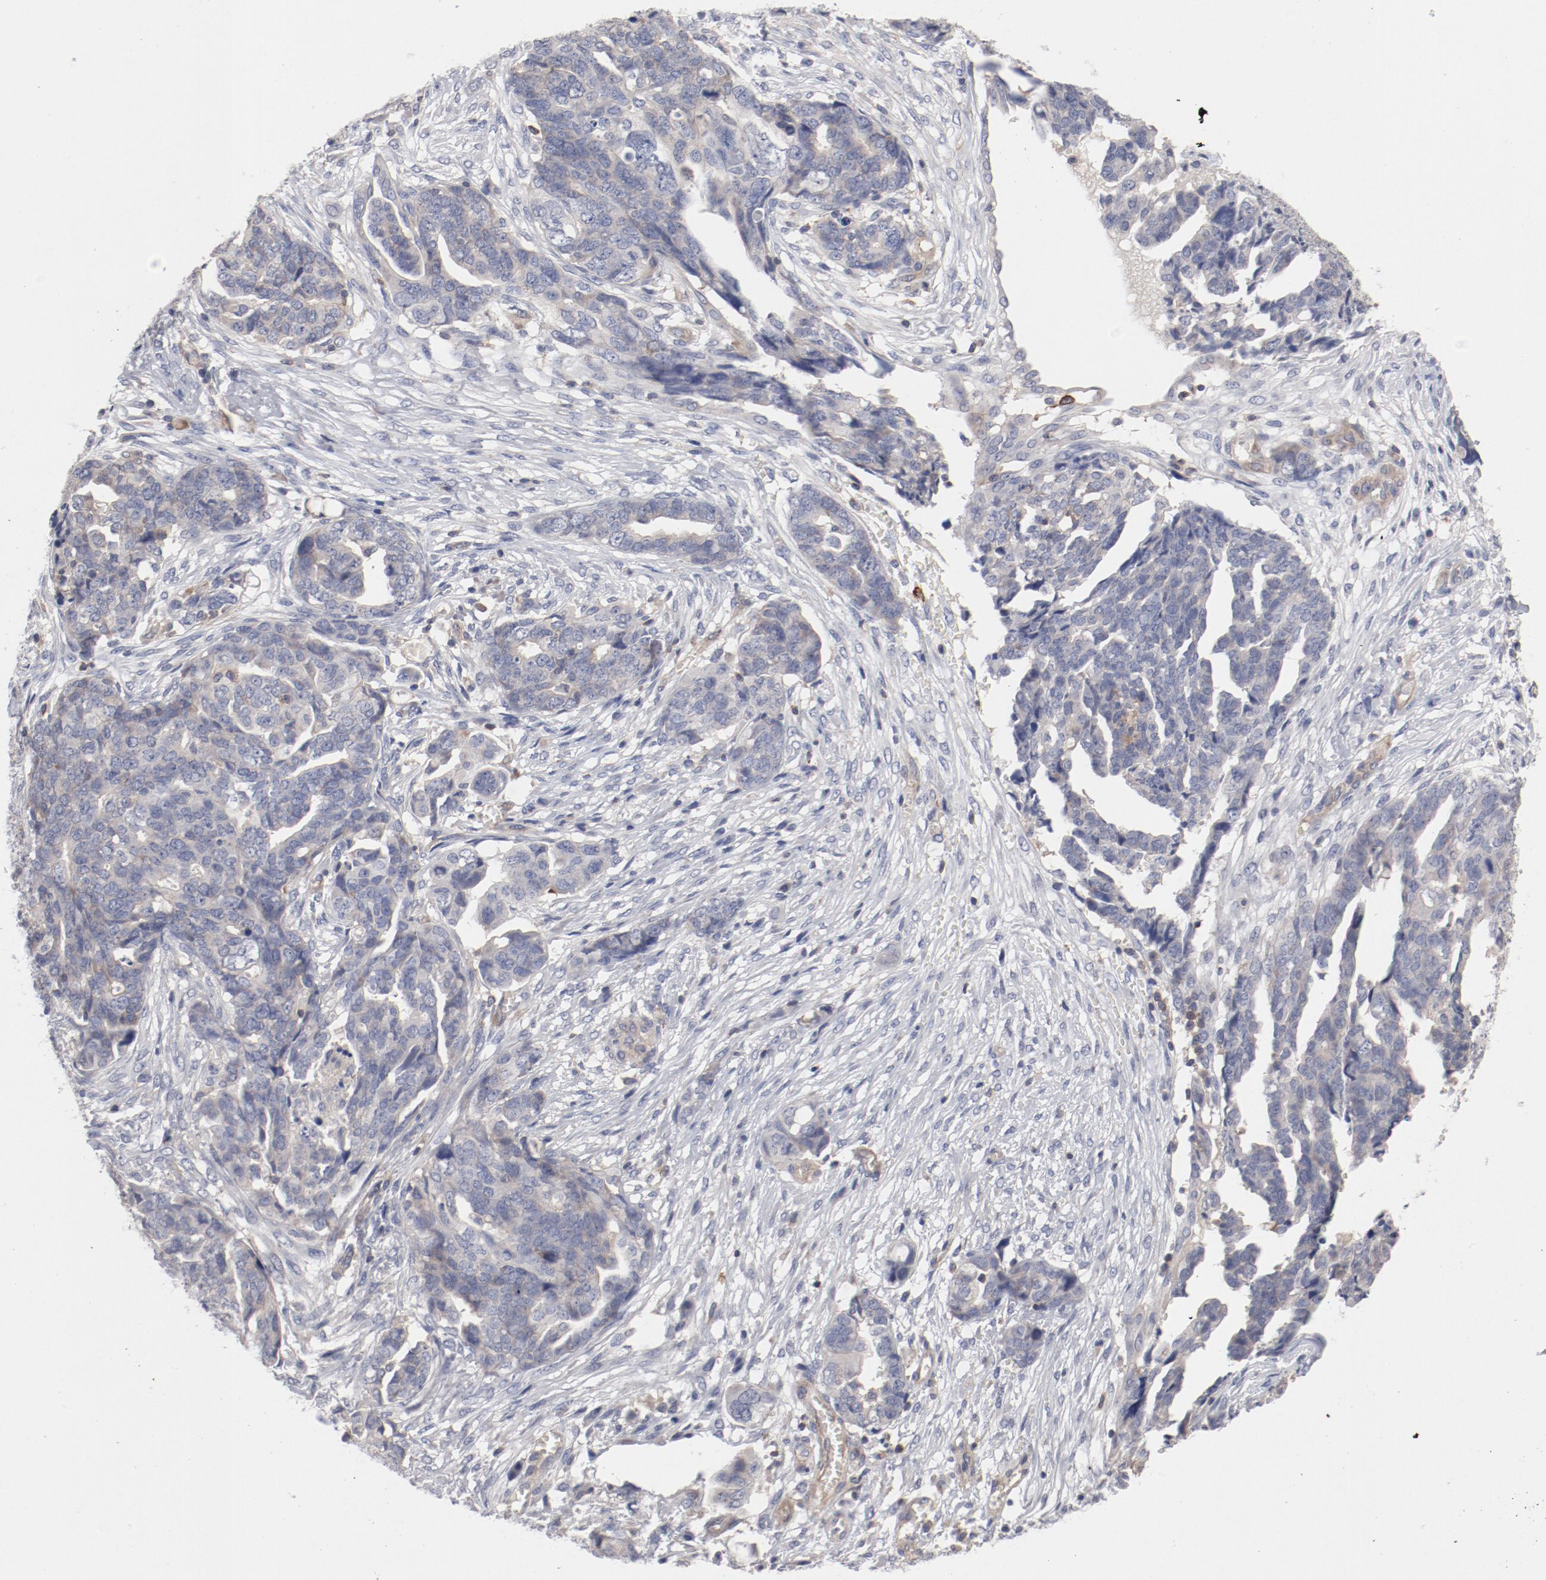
{"staining": {"intensity": "negative", "quantity": "none", "location": "none"}, "tissue": "ovarian cancer", "cell_type": "Tumor cells", "image_type": "cancer", "snomed": [{"axis": "morphology", "description": "Normal tissue, NOS"}, {"axis": "morphology", "description": "Cystadenocarcinoma, serous, NOS"}, {"axis": "topography", "description": "Fallopian tube"}, {"axis": "topography", "description": "Ovary"}], "caption": "Serous cystadenocarcinoma (ovarian) was stained to show a protein in brown. There is no significant staining in tumor cells.", "gene": "CBL", "patient": {"sex": "female", "age": 56}}